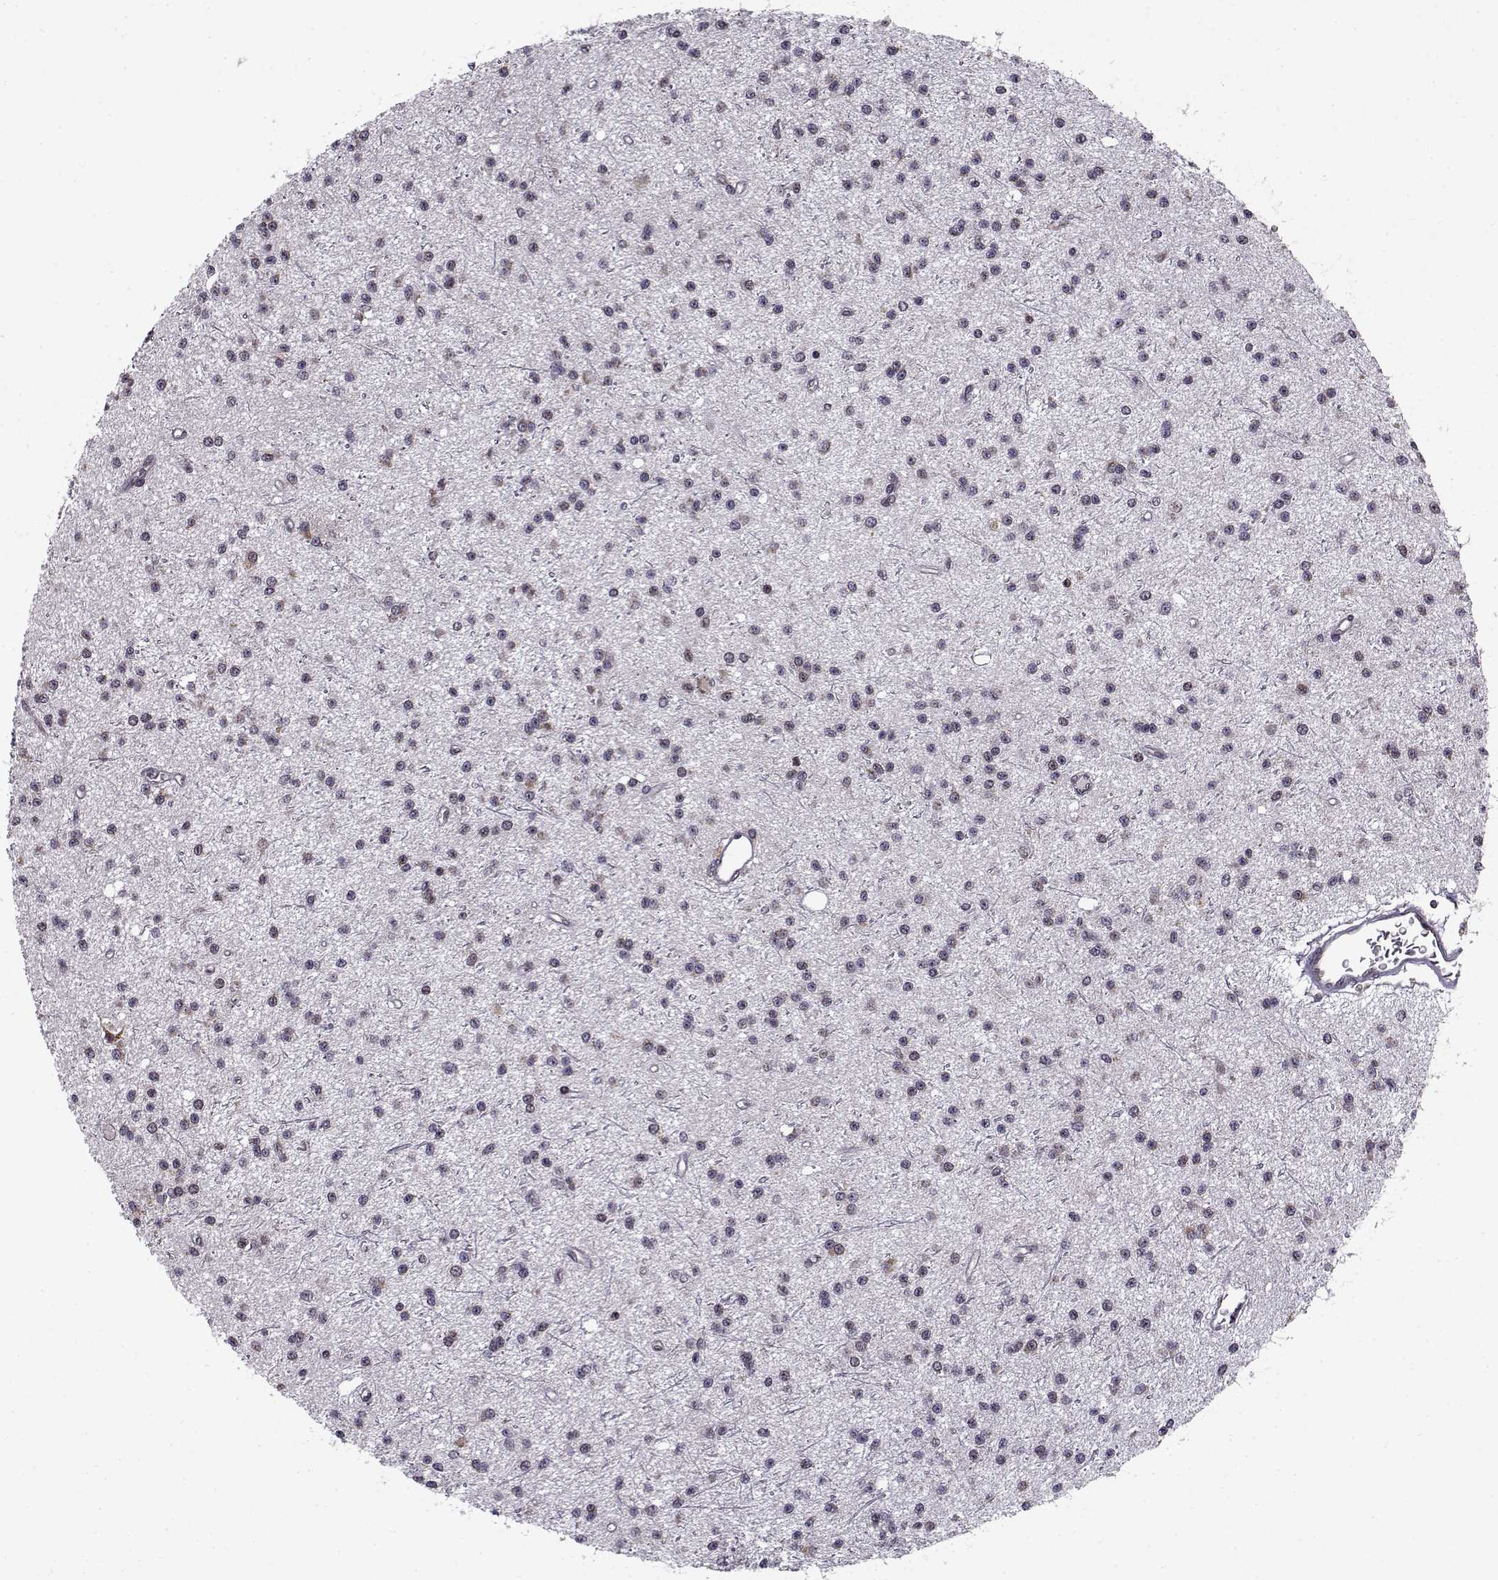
{"staining": {"intensity": "weak", "quantity": "<25%", "location": "cytoplasmic/membranous"}, "tissue": "glioma", "cell_type": "Tumor cells", "image_type": "cancer", "snomed": [{"axis": "morphology", "description": "Glioma, malignant, Low grade"}, {"axis": "topography", "description": "Brain"}], "caption": "High magnification brightfield microscopy of low-grade glioma (malignant) stained with DAB (3,3'-diaminobenzidine) (brown) and counterstained with hematoxylin (blue): tumor cells show no significant positivity.", "gene": "RPL31", "patient": {"sex": "male", "age": 27}}